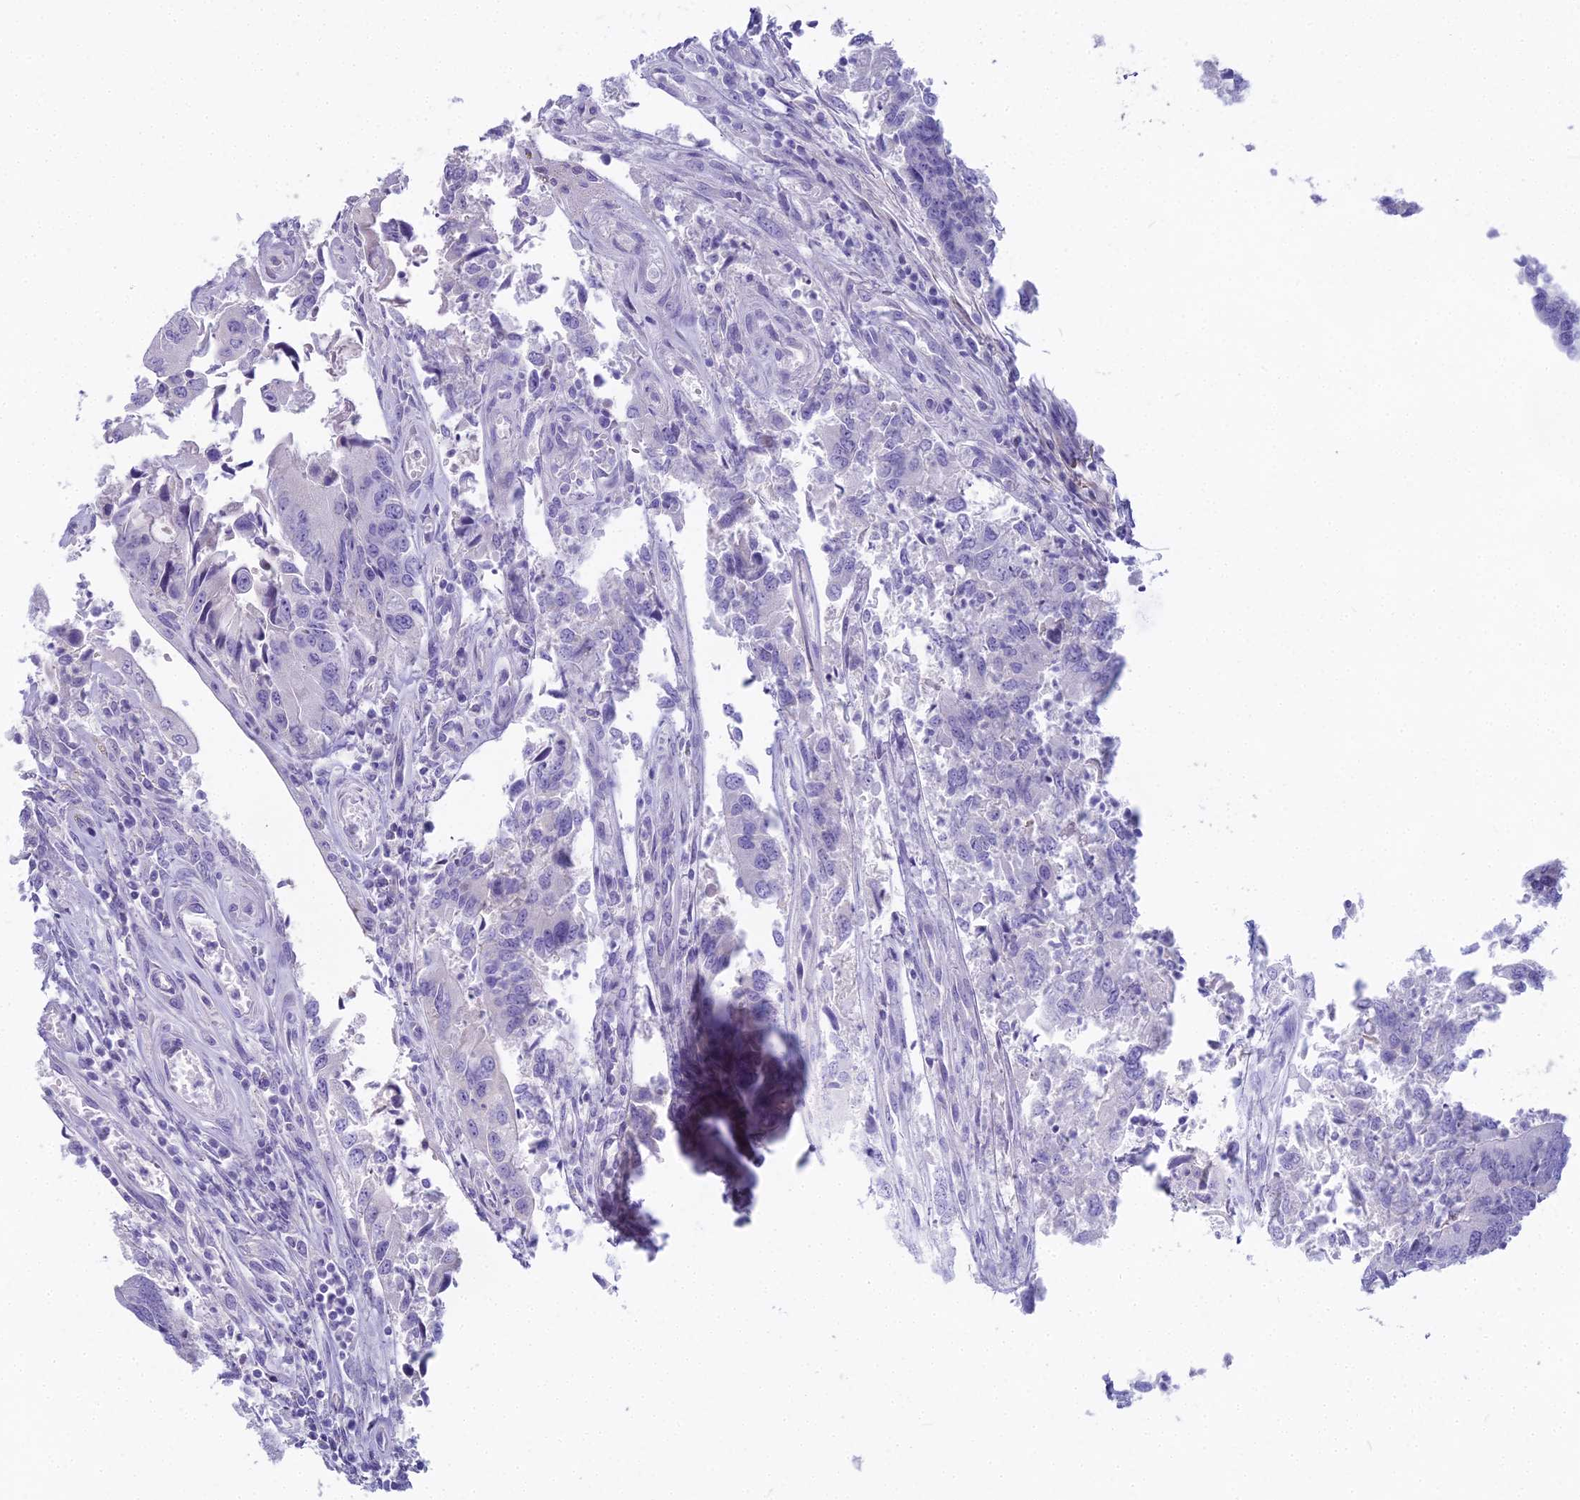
{"staining": {"intensity": "negative", "quantity": "none", "location": "none"}, "tissue": "colorectal cancer", "cell_type": "Tumor cells", "image_type": "cancer", "snomed": [{"axis": "morphology", "description": "Adenocarcinoma, NOS"}, {"axis": "topography", "description": "Colon"}], "caption": "The histopathology image displays no staining of tumor cells in colorectal cancer. (Stains: DAB IHC with hematoxylin counter stain, Microscopy: brightfield microscopy at high magnification).", "gene": "UNC80", "patient": {"sex": "female", "age": 67}}